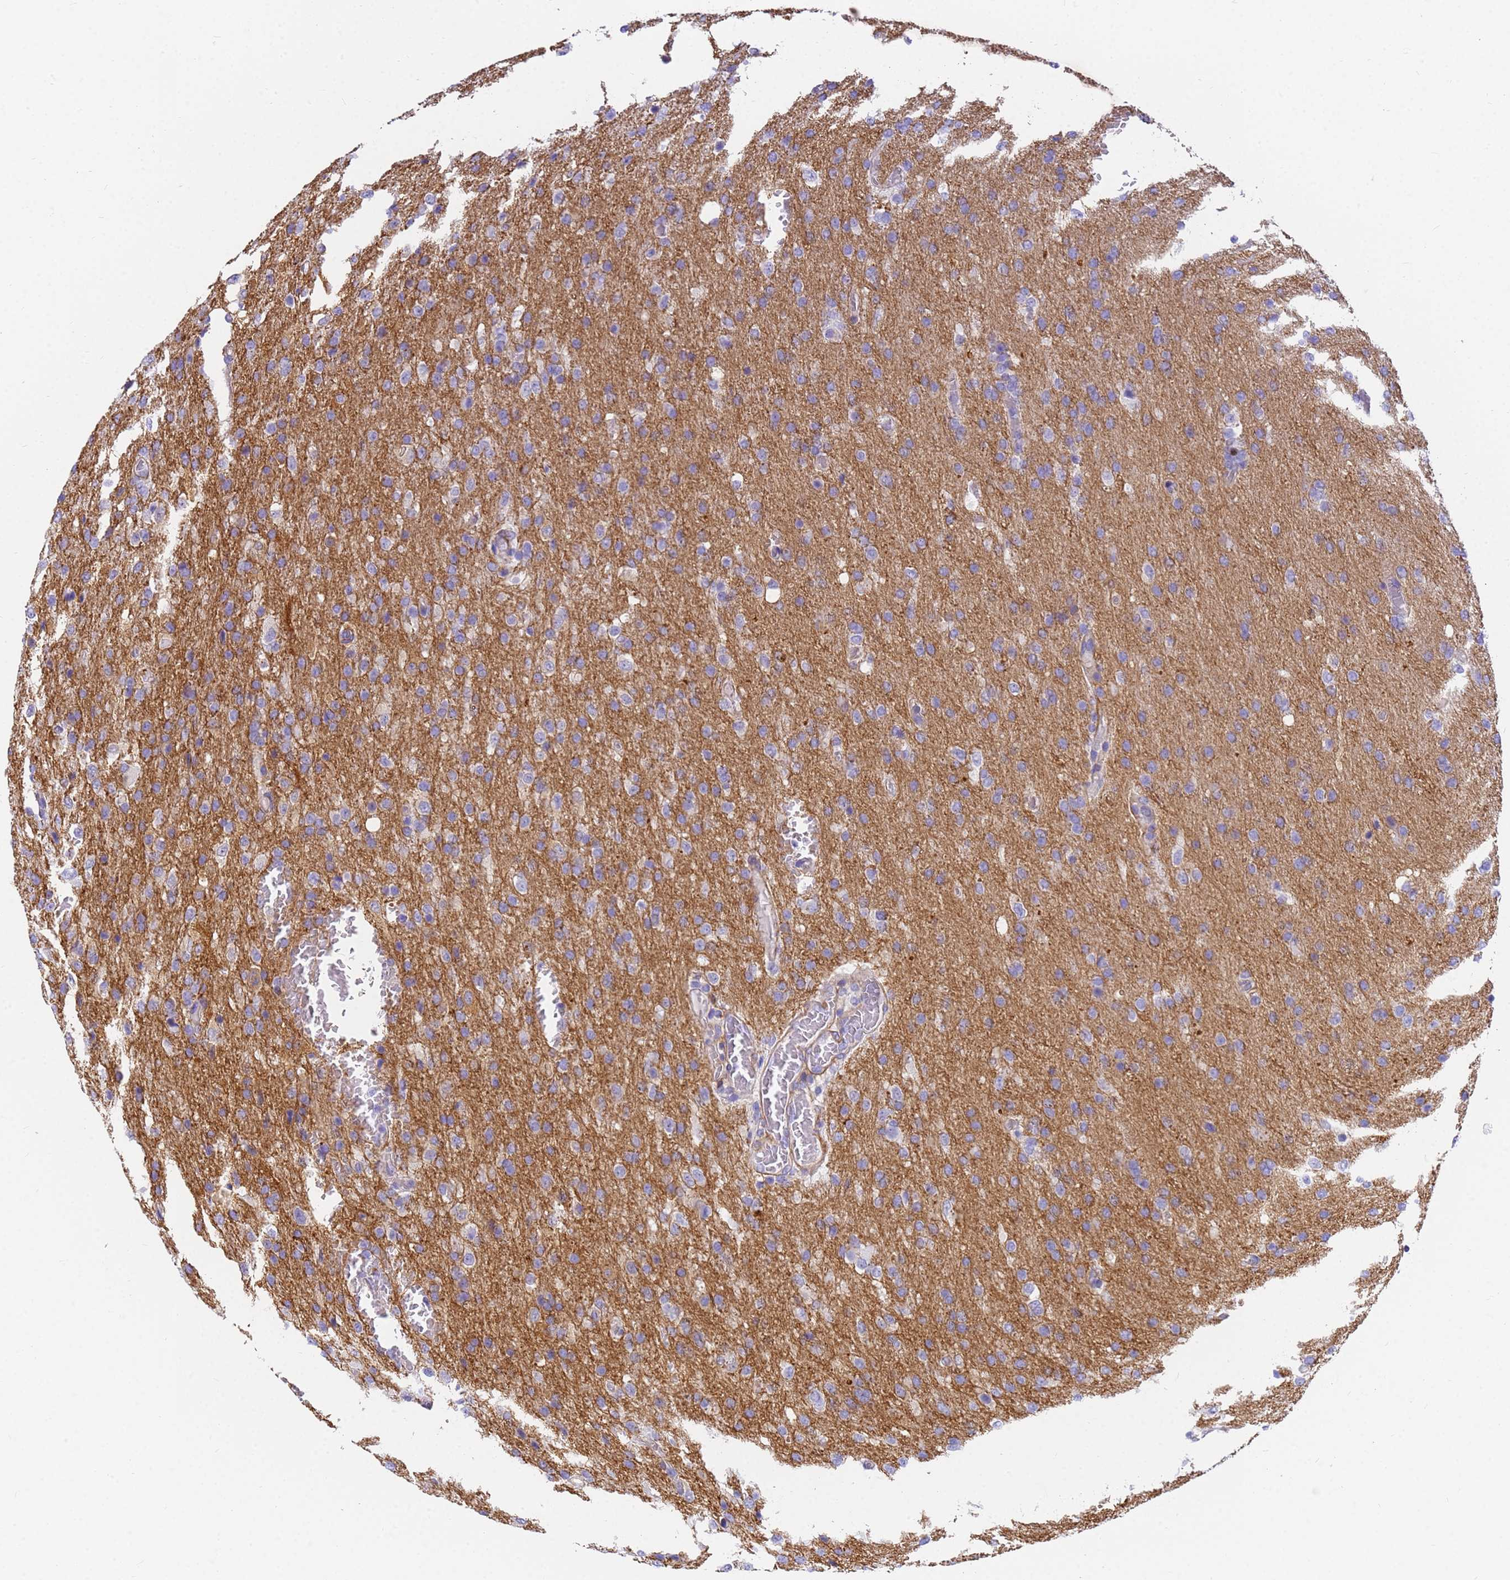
{"staining": {"intensity": "moderate", "quantity": "<25%", "location": "cytoplasmic/membranous"}, "tissue": "glioma", "cell_type": "Tumor cells", "image_type": "cancer", "snomed": [{"axis": "morphology", "description": "Glioma, malignant, High grade"}, {"axis": "topography", "description": "Brain"}], "caption": "Immunohistochemical staining of human high-grade glioma (malignant) exhibits moderate cytoplasmic/membranous protein expression in about <25% of tumor cells. Nuclei are stained in blue.", "gene": "MVB12A", "patient": {"sex": "female", "age": 74}}